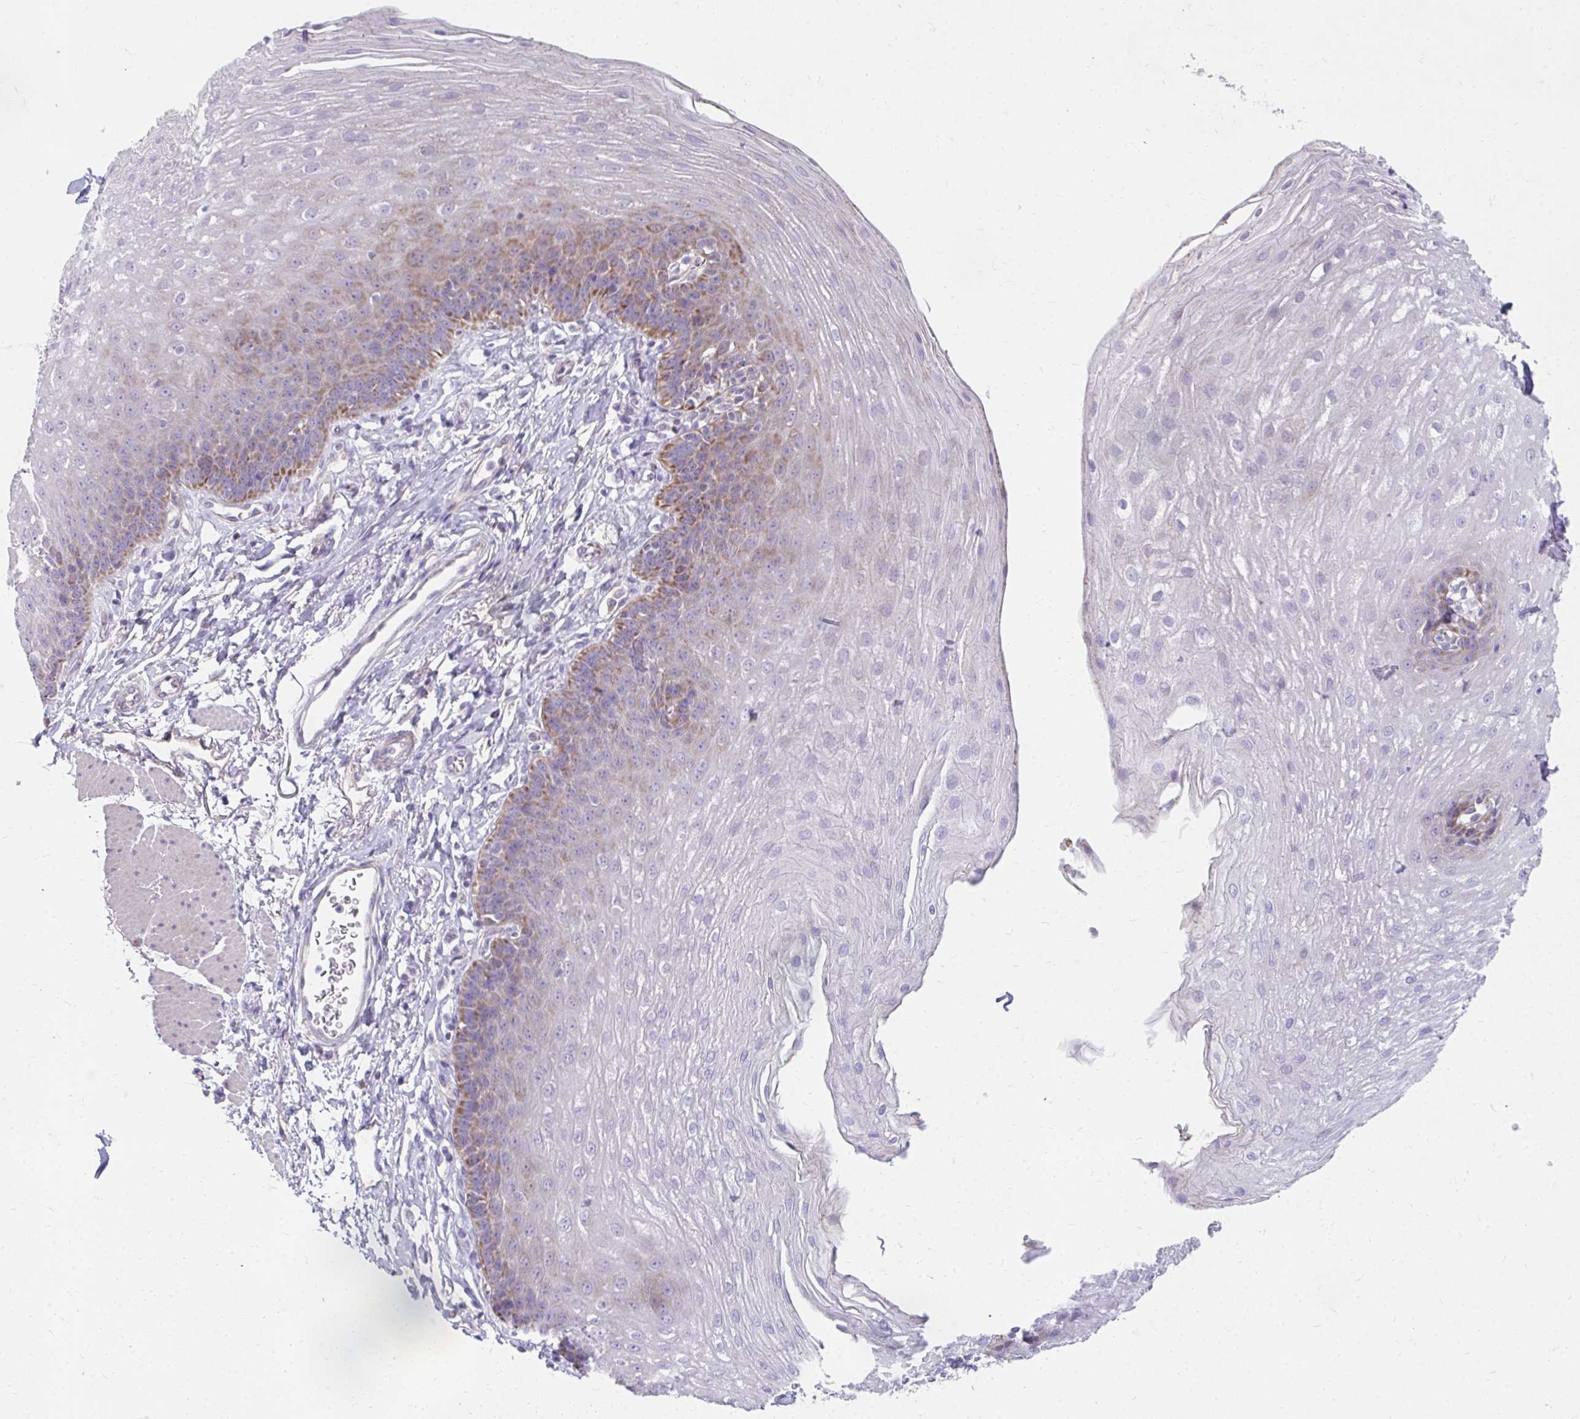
{"staining": {"intensity": "moderate", "quantity": "25%-75%", "location": "cytoplasmic/membranous"}, "tissue": "esophagus", "cell_type": "Squamous epithelial cells", "image_type": "normal", "snomed": [{"axis": "morphology", "description": "Normal tissue, NOS"}, {"axis": "topography", "description": "Esophagus"}], "caption": "Esophagus stained for a protein (brown) reveals moderate cytoplasmic/membranous positive expression in about 25%-75% of squamous epithelial cells.", "gene": "PRRG3", "patient": {"sex": "female", "age": 81}}